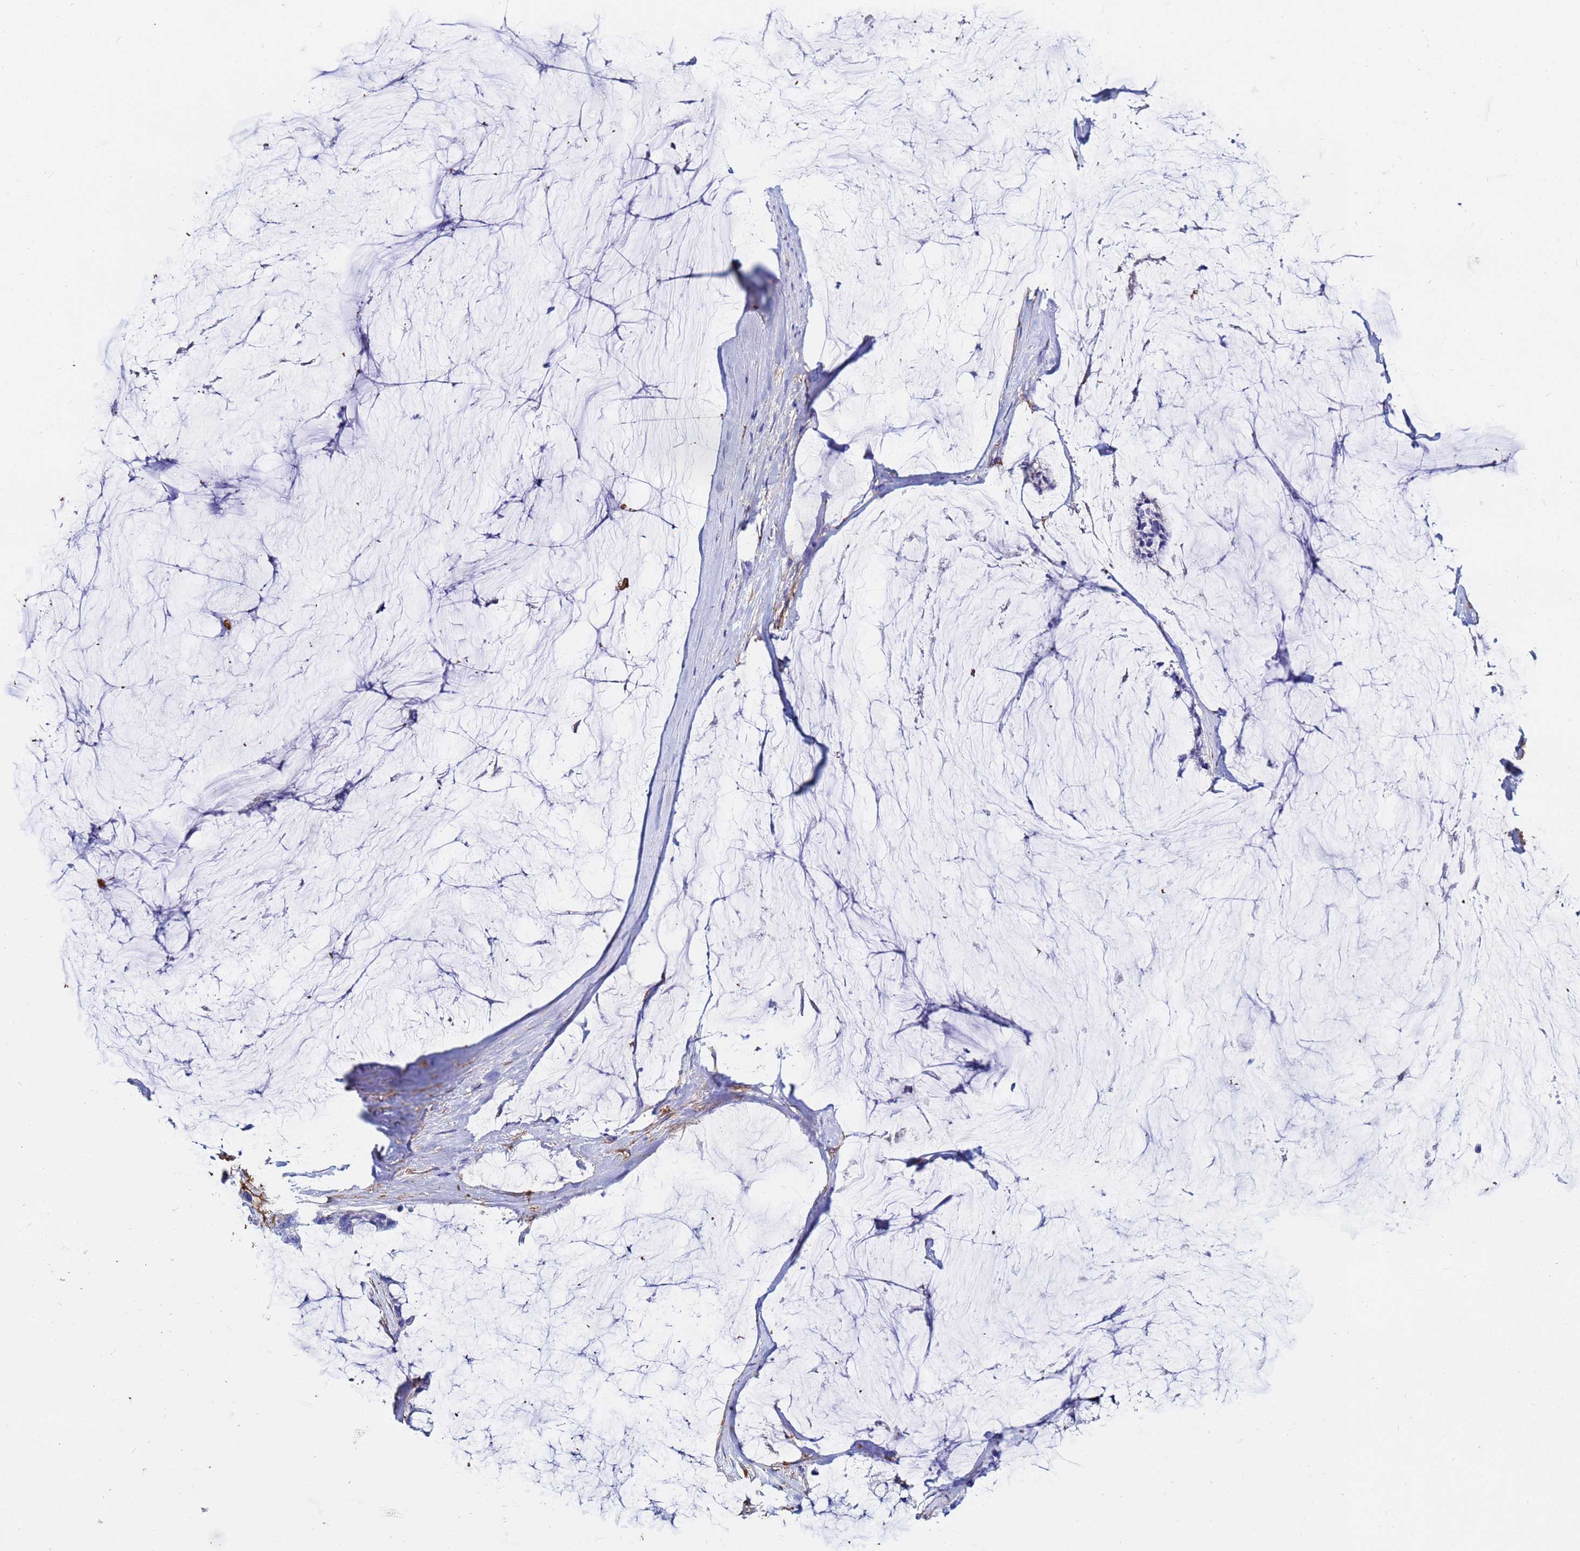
{"staining": {"intensity": "negative", "quantity": "none", "location": "none"}, "tissue": "ovarian cancer", "cell_type": "Tumor cells", "image_type": "cancer", "snomed": [{"axis": "morphology", "description": "Cystadenocarcinoma, mucinous, NOS"}, {"axis": "topography", "description": "Ovary"}], "caption": "DAB immunohistochemical staining of human ovarian cancer reveals no significant positivity in tumor cells.", "gene": "BASP1", "patient": {"sex": "female", "age": 39}}